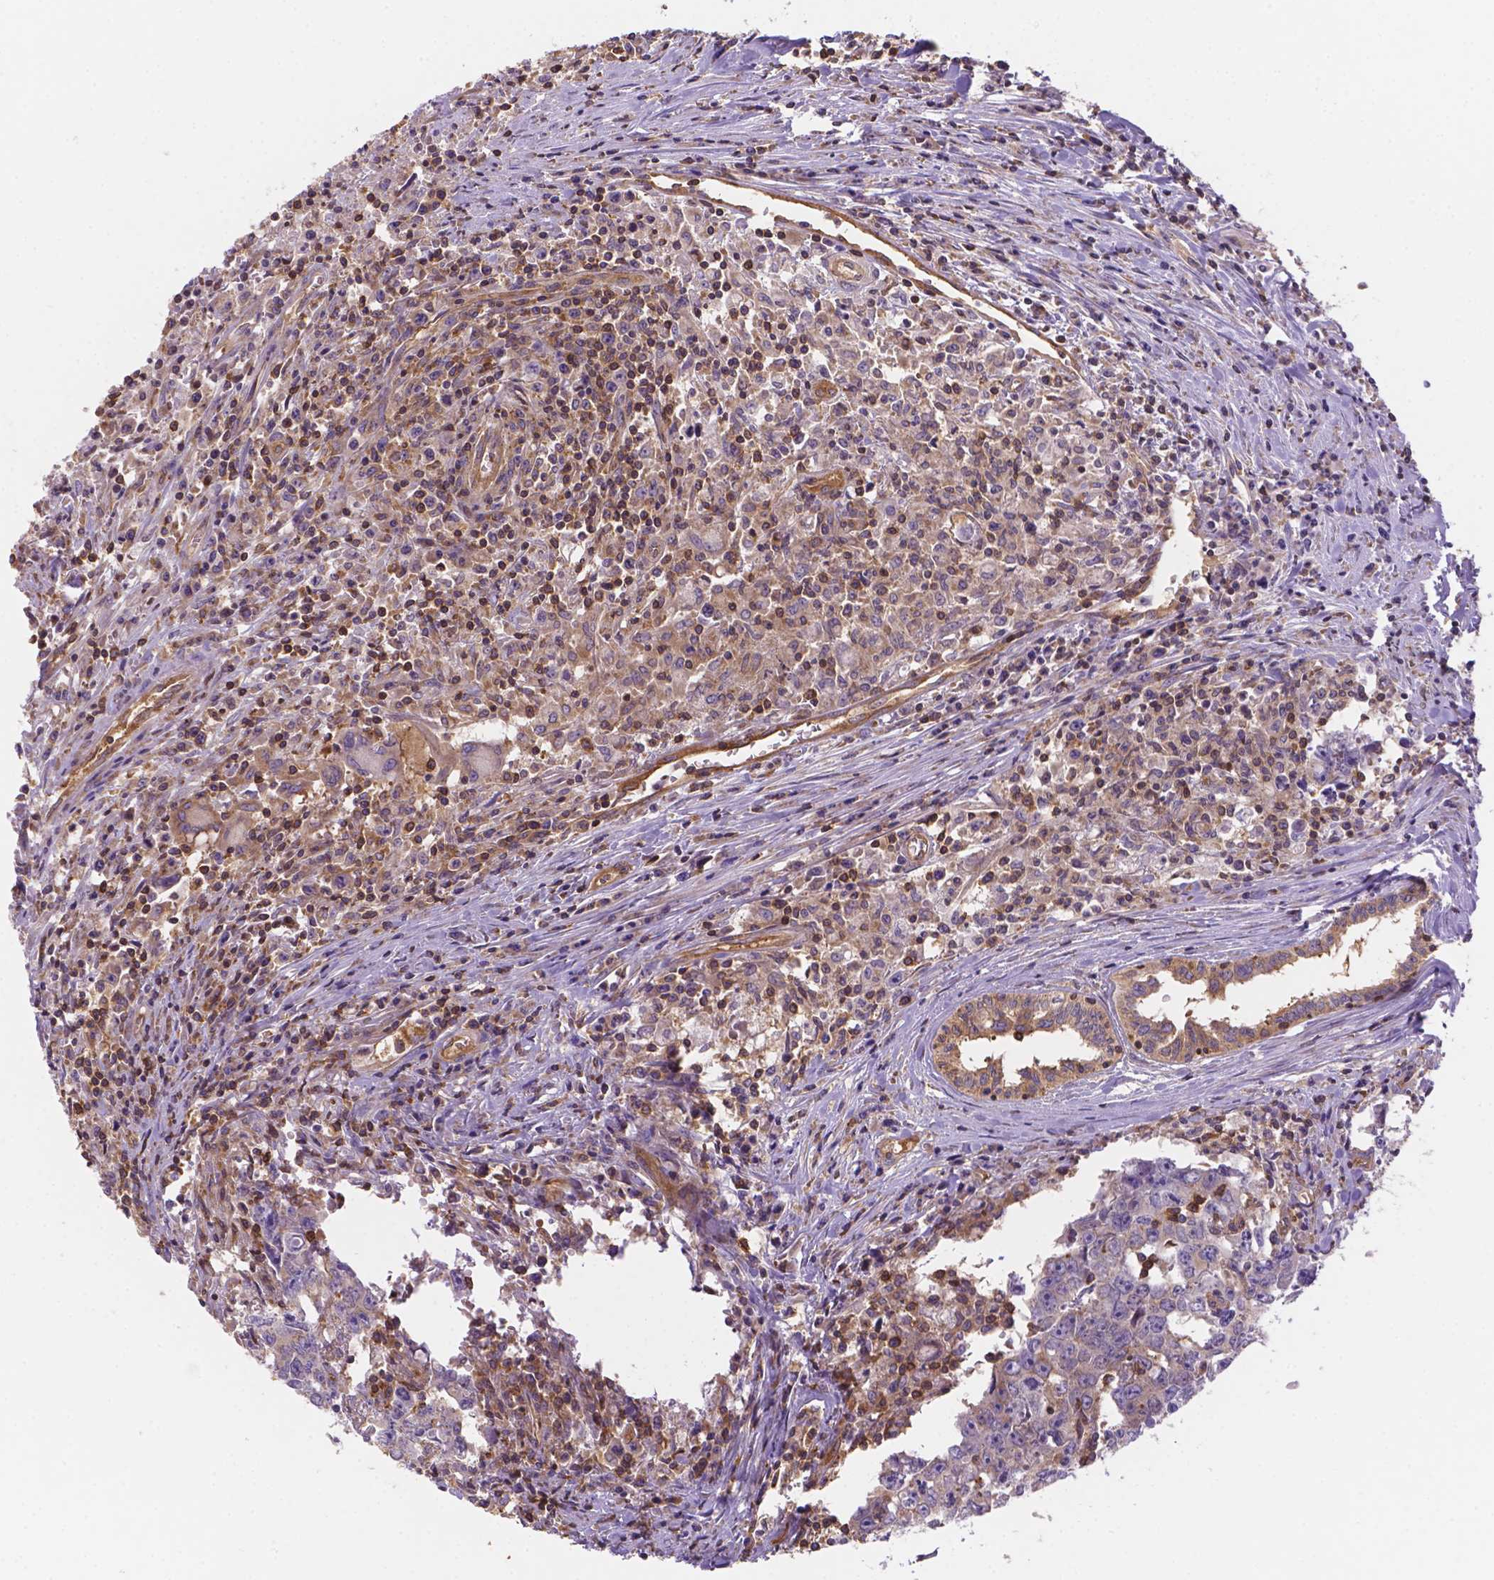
{"staining": {"intensity": "weak", "quantity": "<25%", "location": "cytoplasmic/membranous"}, "tissue": "testis cancer", "cell_type": "Tumor cells", "image_type": "cancer", "snomed": [{"axis": "morphology", "description": "Carcinoma, Embryonal, NOS"}, {"axis": "topography", "description": "Testis"}], "caption": "The IHC photomicrograph has no significant positivity in tumor cells of testis embryonal carcinoma tissue.", "gene": "DMWD", "patient": {"sex": "male", "age": 22}}